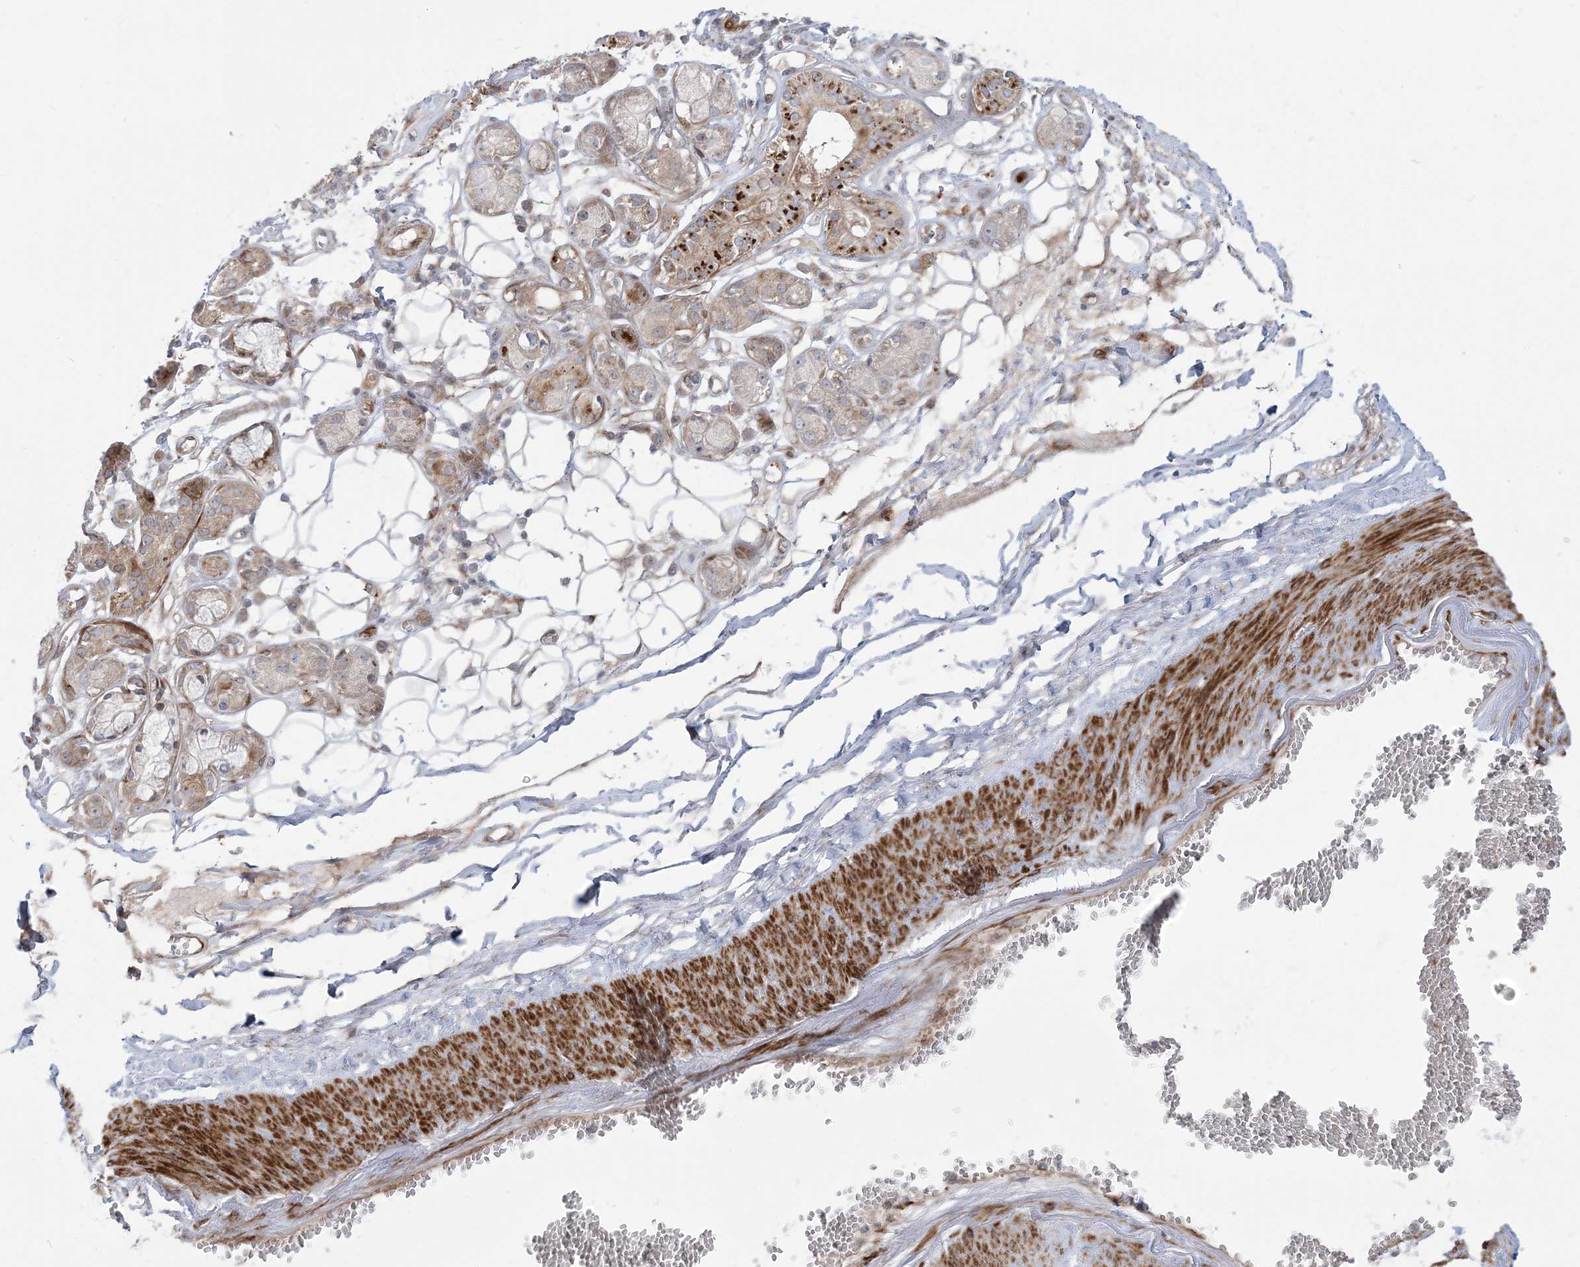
{"staining": {"intensity": "weak", "quantity": "25%-75%", "location": "cytoplasmic/membranous"}, "tissue": "adipose tissue", "cell_type": "Adipocytes", "image_type": "normal", "snomed": [{"axis": "morphology", "description": "Normal tissue, NOS"}, {"axis": "morphology", "description": "Inflammation, NOS"}, {"axis": "topography", "description": "Salivary gland"}, {"axis": "topography", "description": "Peripheral nerve tissue"}], "caption": "A low amount of weak cytoplasmic/membranous staining is identified in about 25%-75% of adipocytes in benign adipose tissue. The protein is shown in brown color, while the nuclei are stained blue.", "gene": "NUDT9", "patient": {"sex": "female", "age": 75}}